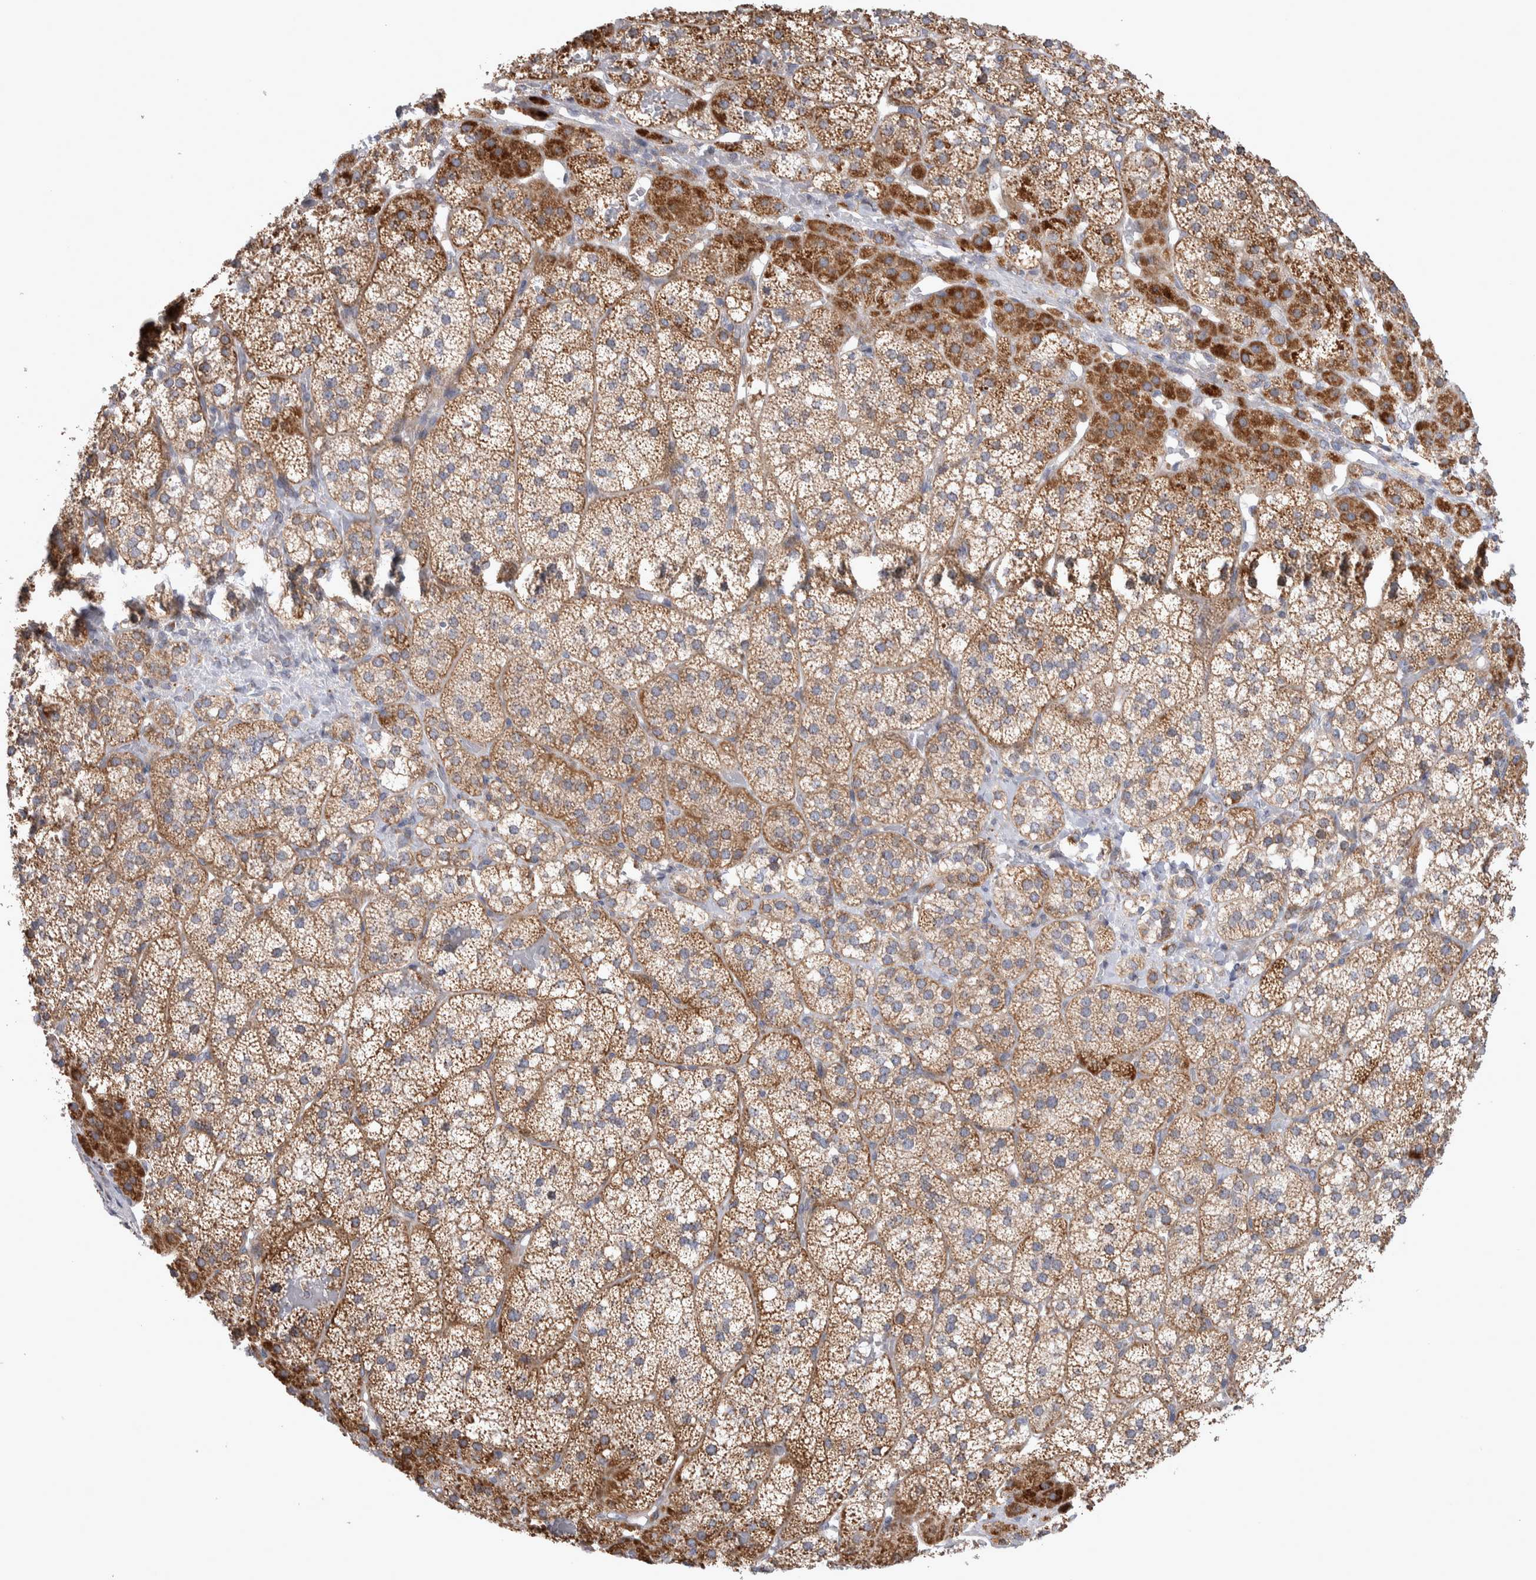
{"staining": {"intensity": "strong", "quantity": "25%-75%", "location": "cytoplasmic/membranous"}, "tissue": "adrenal gland", "cell_type": "Glandular cells", "image_type": "normal", "snomed": [{"axis": "morphology", "description": "Normal tissue, NOS"}, {"axis": "topography", "description": "Adrenal gland"}], "caption": "Glandular cells display strong cytoplasmic/membranous positivity in approximately 25%-75% of cells in benign adrenal gland. (Brightfield microscopy of DAB IHC at high magnification).", "gene": "SCO1", "patient": {"sex": "female", "age": 44}}